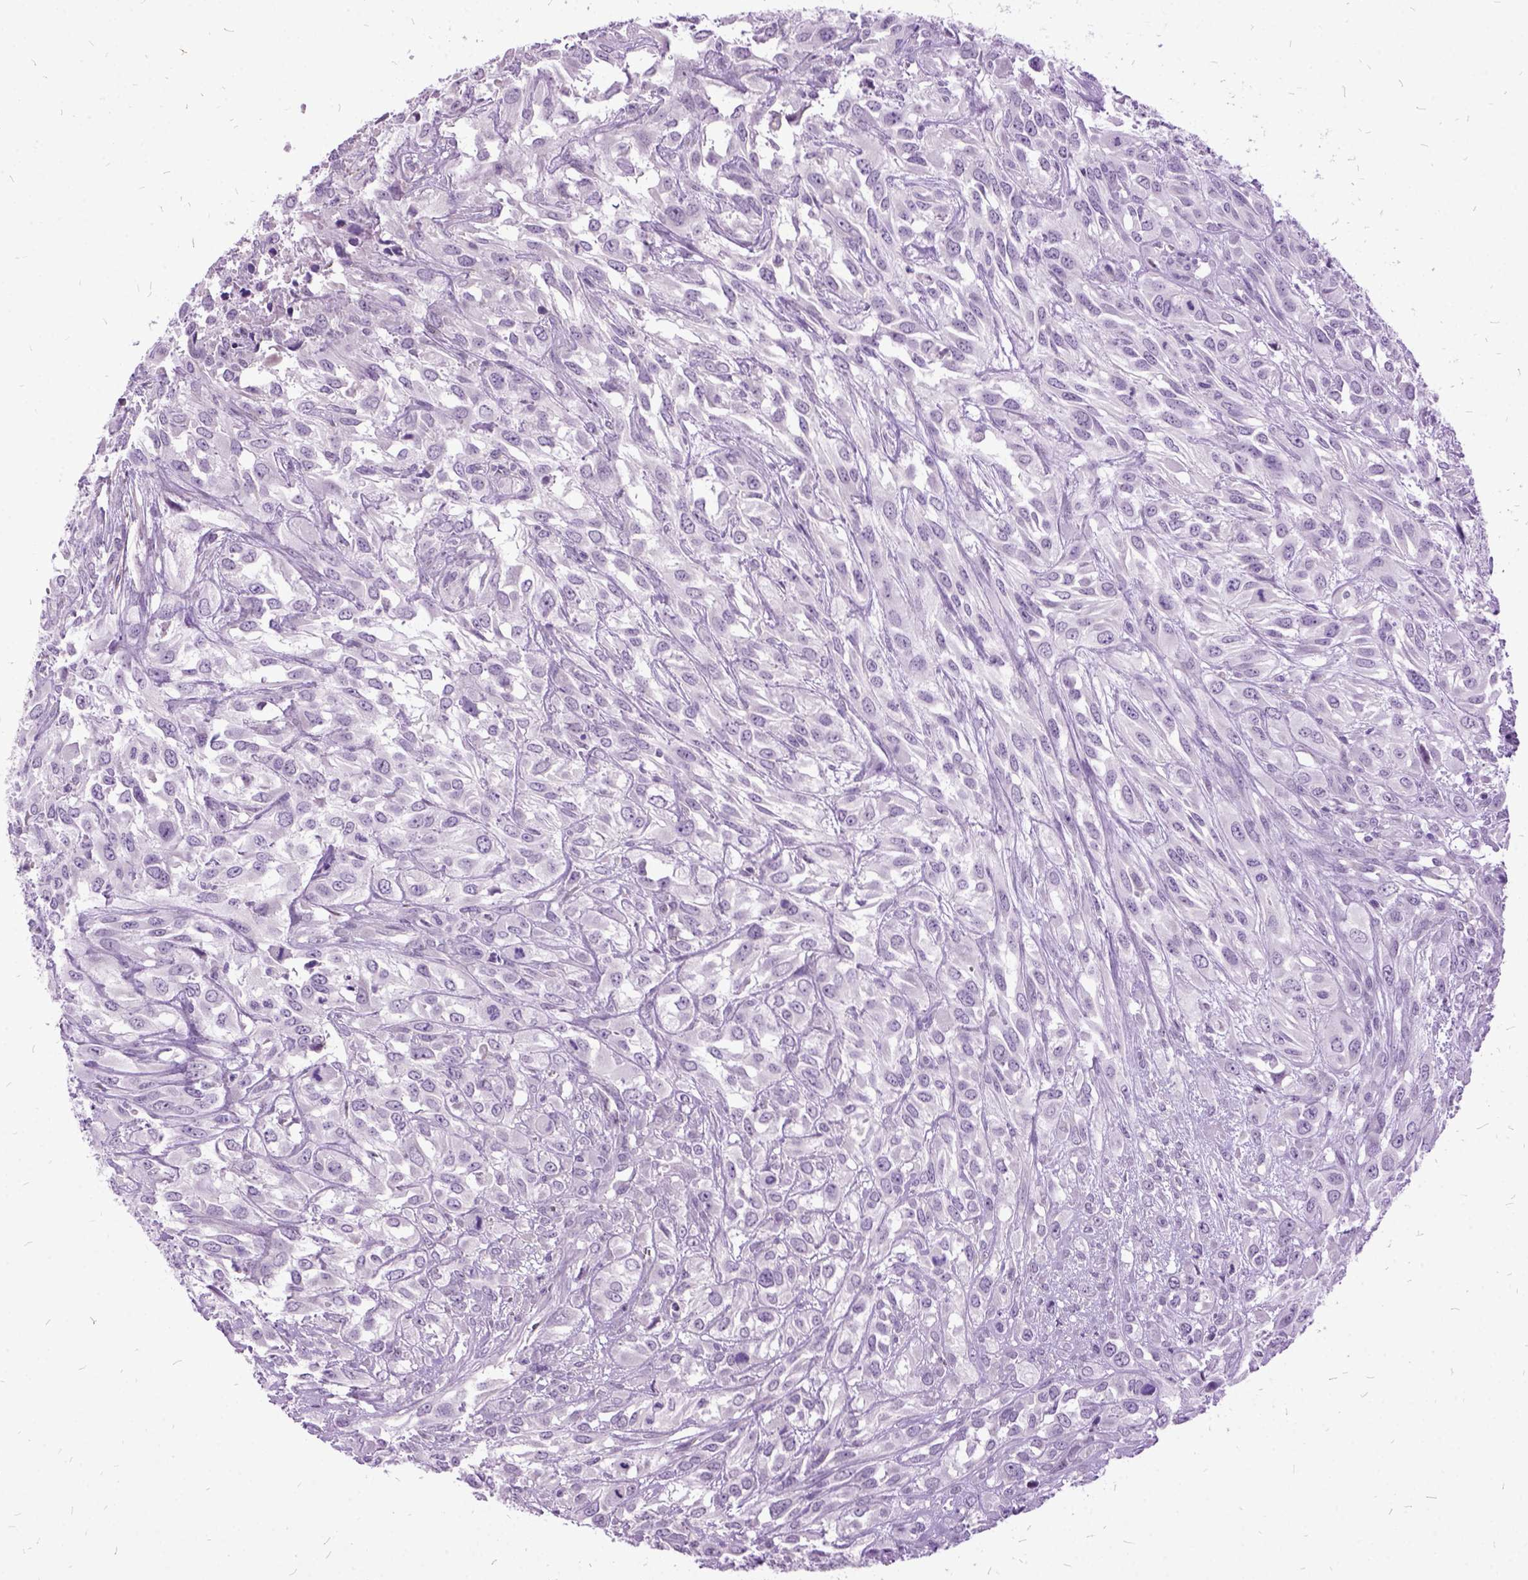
{"staining": {"intensity": "negative", "quantity": "none", "location": "none"}, "tissue": "urothelial cancer", "cell_type": "Tumor cells", "image_type": "cancer", "snomed": [{"axis": "morphology", "description": "Urothelial carcinoma, High grade"}, {"axis": "topography", "description": "Urinary bladder"}], "caption": "Urothelial cancer was stained to show a protein in brown. There is no significant positivity in tumor cells.", "gene": "MME", "patient": {"sex": "male", "age": 67}}